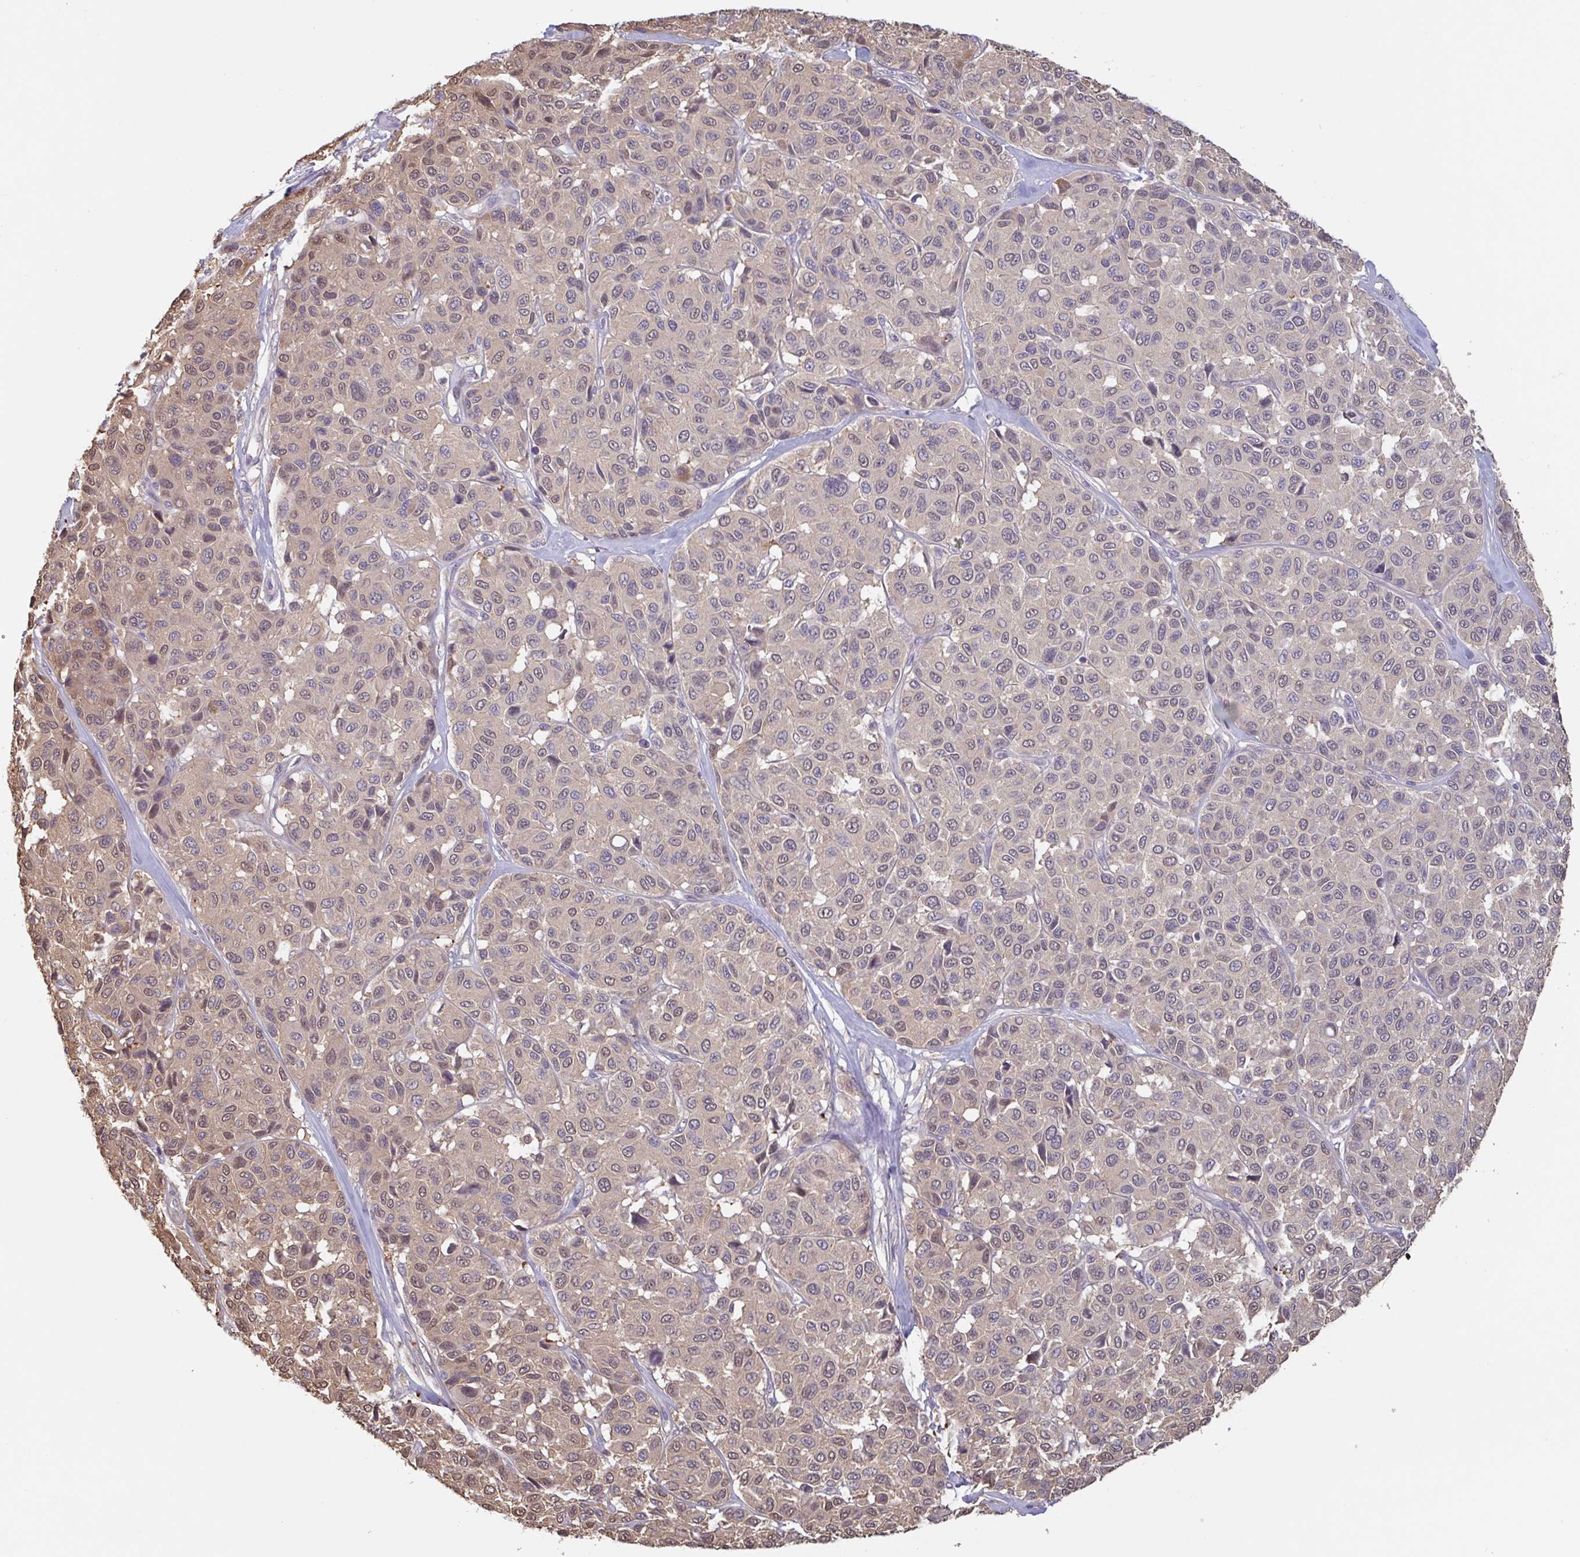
{"staining": {"intensity": "negative", "quantity": "none", "location": "none"}, "tissue": "melanoma", "cell_type": "Tumor cells", "image_type": "cancer", "snomed": [{"axis": "morphology", "description": "Malignant melanoma, NOS"}, {"axis": "topography", "description": "Skin"}], "caption": "This is an IHC histopathology image of melanoma. There is no positivity in tumor cells.", "gene": "OTOP2", "patient": {"sex": "female", "age": 66}}